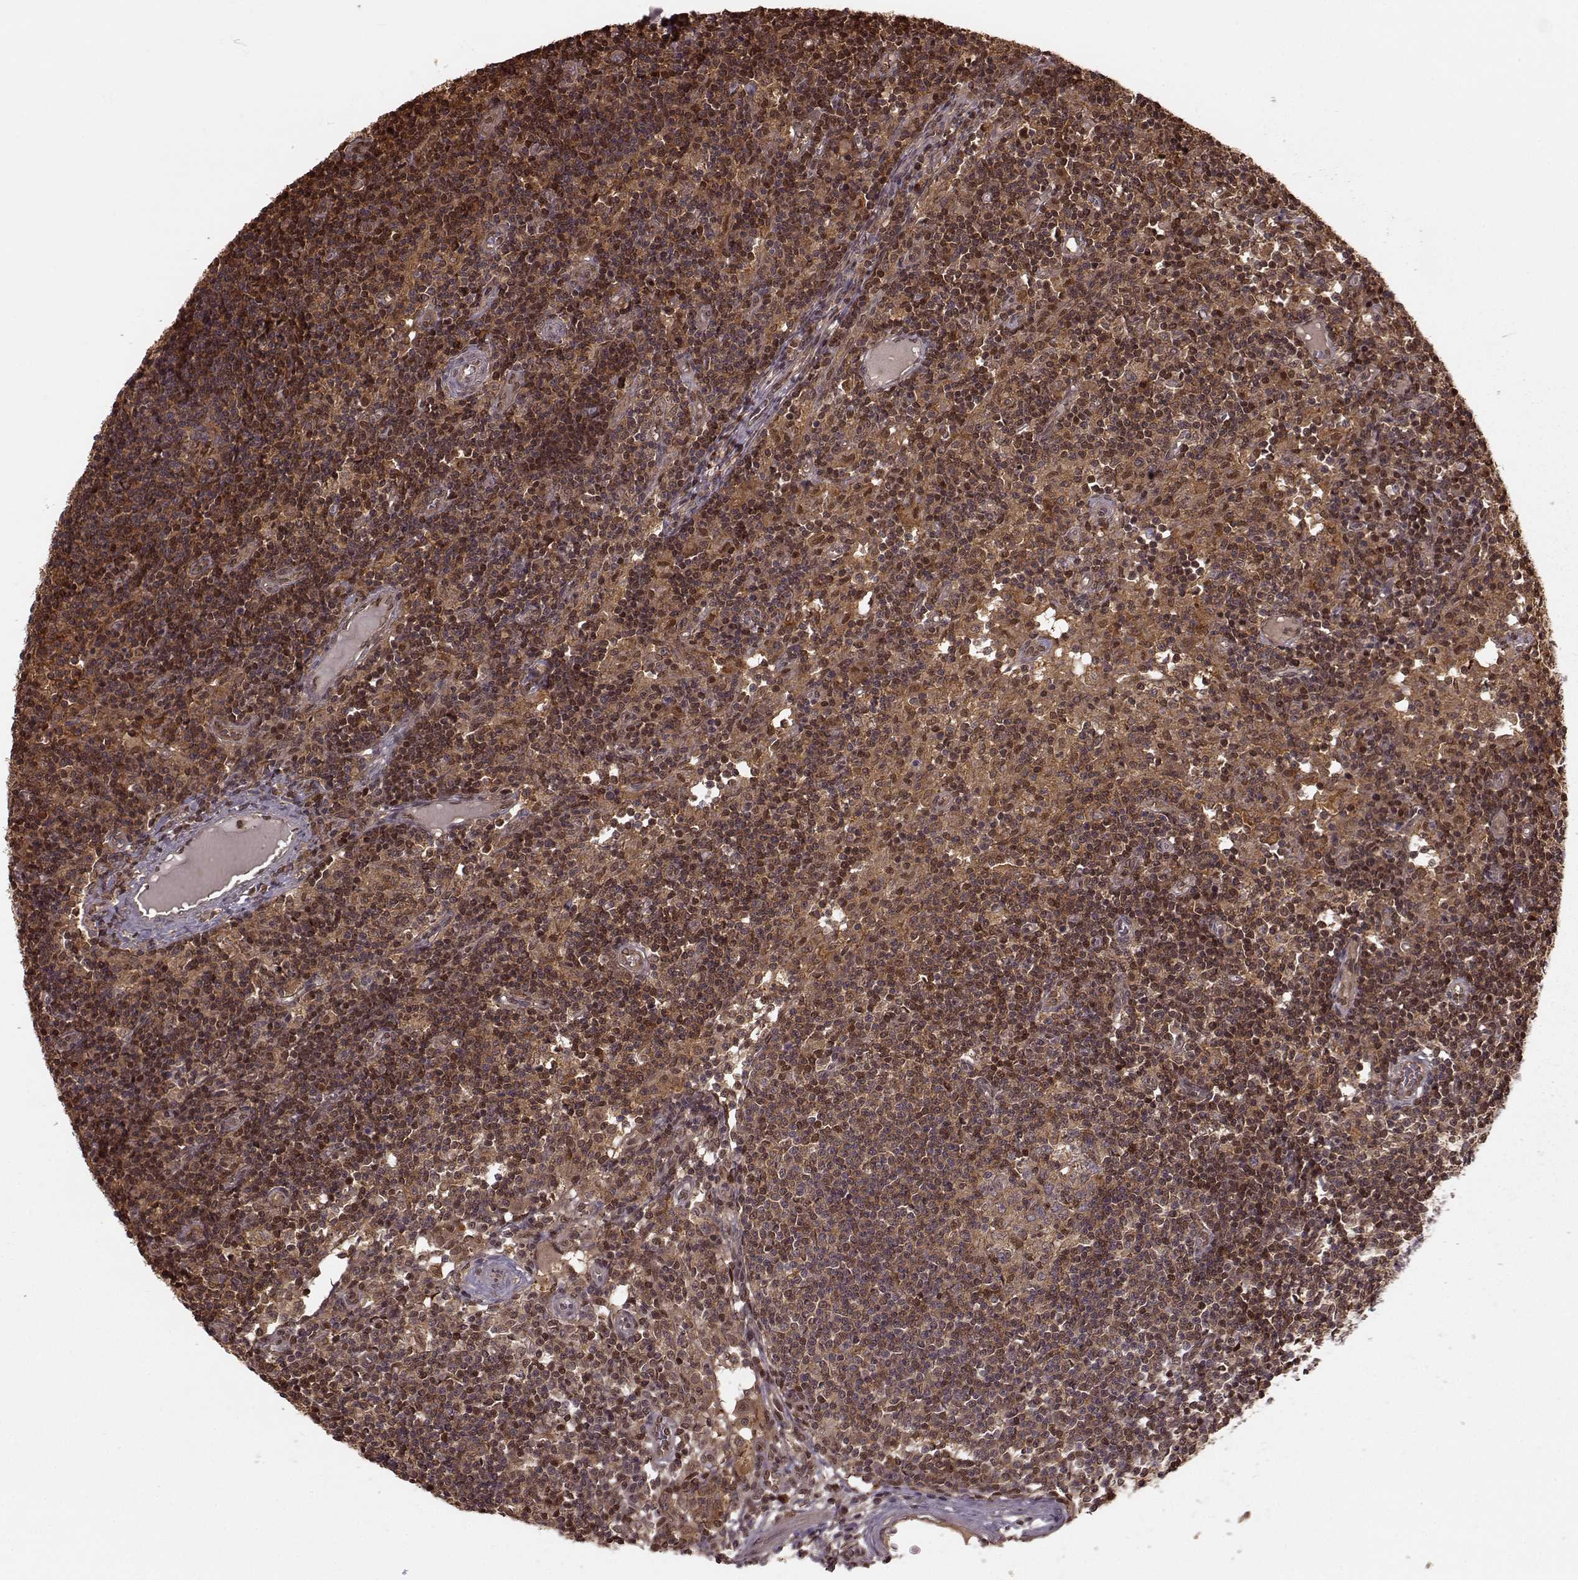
{"staining": {"intensity": "moderate", "quantity": "<25%", "location": "cytoplasmic/membranous,nuclear"}, "tissue": "lymph node", "cell_type": "Germinal center cells", "image_type": "normal", "snomed": [{"axis": "morphology", "description": "Normal tissue, NOS"}, {"axis": "topography", "description": "Lymph node"}], "caption": "A brown stain labels moderate cytoplasmic/membranous,nuclear expression of a protein in germinal center cells of benign lymph node. The staining is performed using DAB brown chromogen to label protein expression. The nuclei are counter-stained blue using hematoxylin.", "gene": "GSS", "patient": {"sex": "female", "age": 72}}